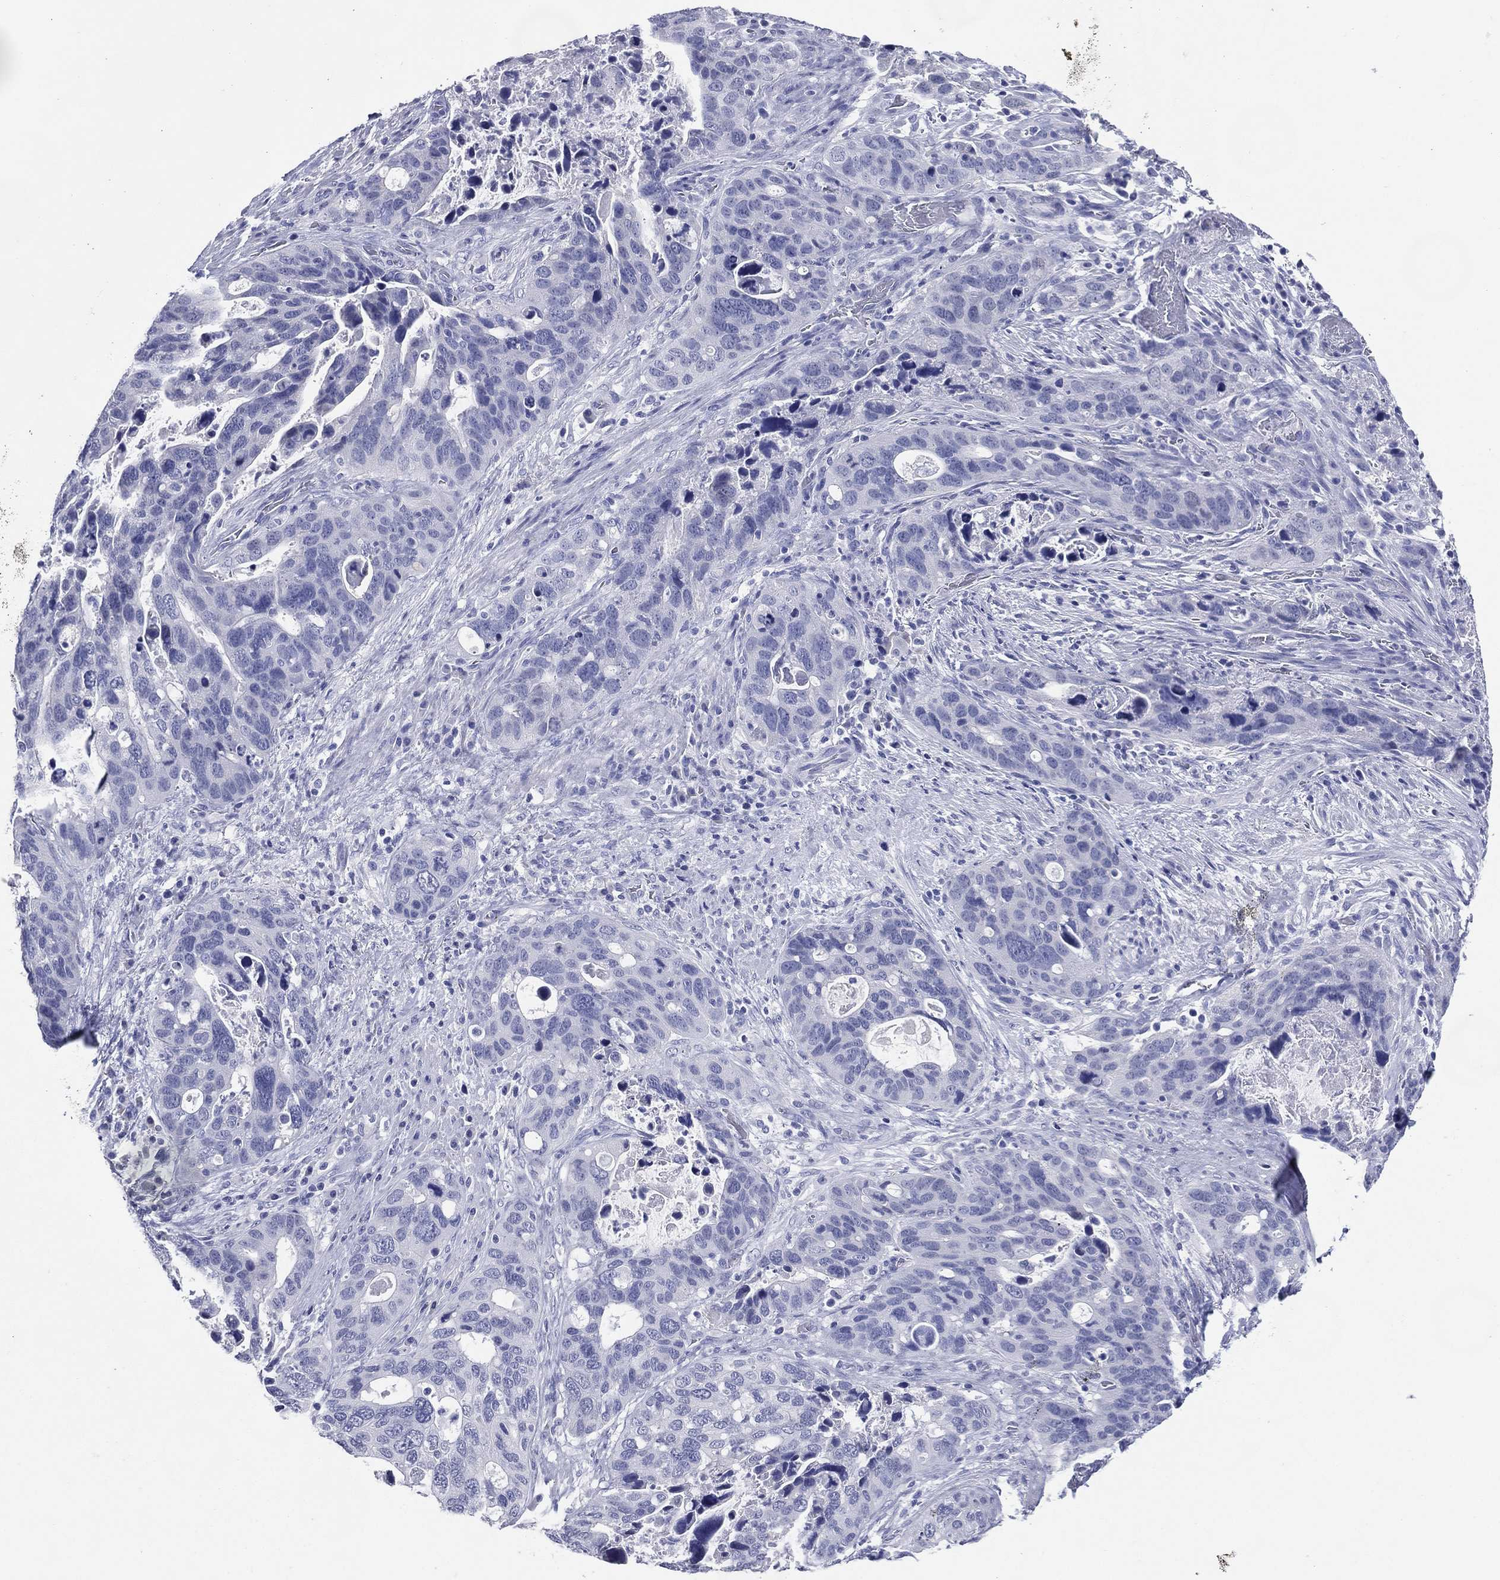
{"staining": {"intensity": "negative", "quantity": "none", "location": "none"}, "tissue": "stomach cancer", "cell_type": "Tumor cells", "image_type": "cancer", "snomed": [{"axis": "morphology", "description": "Adenocarcinoma, NOS"}, {"axis": "topography", "description": "Stomach"}], "caption": "Tumor cells show no significant expression in stomach cancer (adenocarcinoma). (DAB (3,3'-diaminobenzidine) immunohistochemistry, high magnification).", "gene": "TFAP2A", "patient": {"sex": "male", "age": 54}}